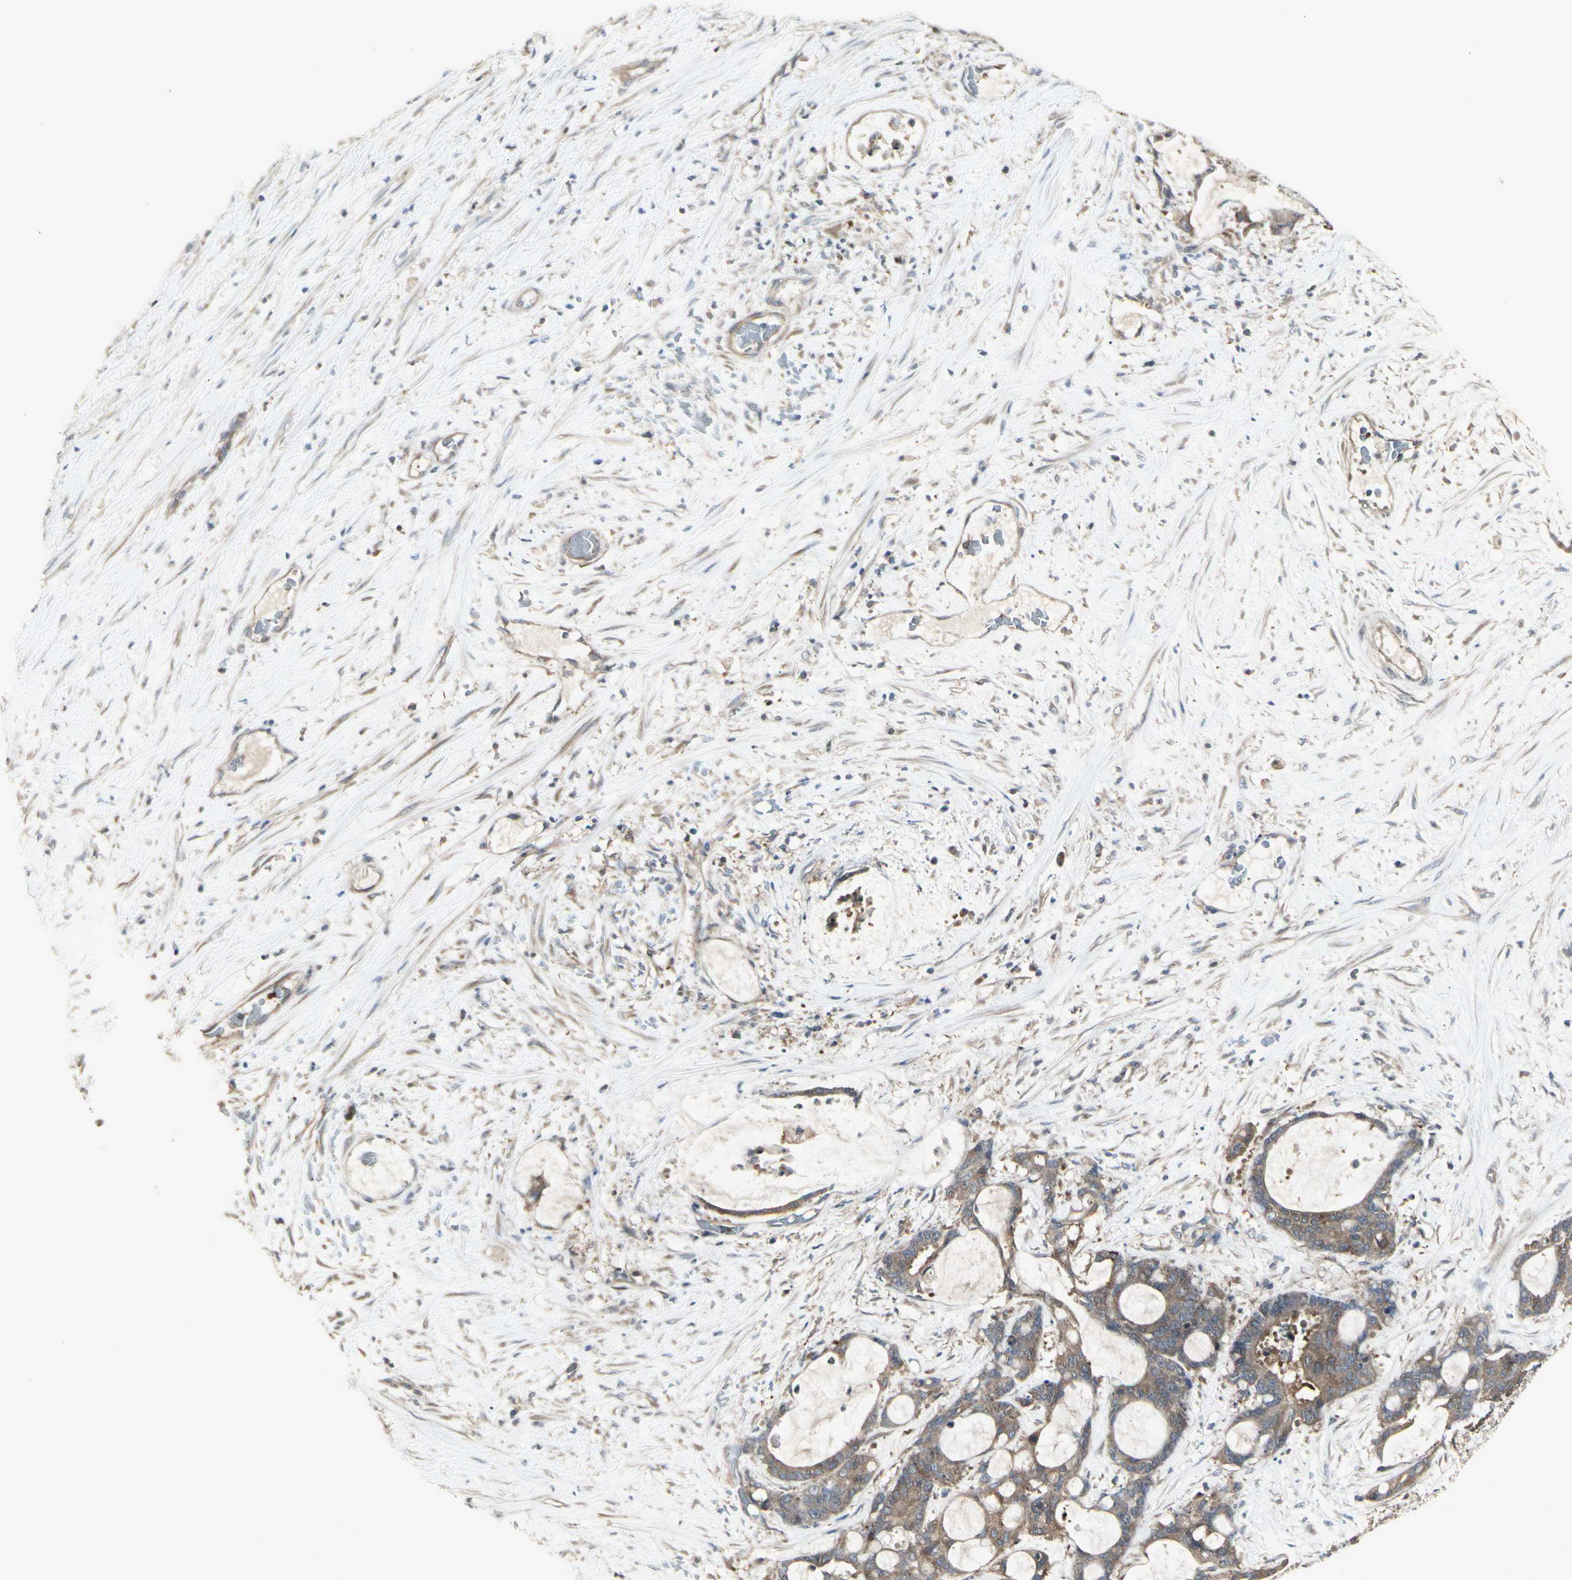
{"staining": {"intensity": "moderate", "quantity": ">75%", "location": "cytoplasmic/membranous"}, "tissue": "liver cancer", "cell_type": "Tumor cells", "image_type": "cancer", "snomed": [{"axis": "morphology", "description": "Cholangiocarcinoma"}, {"axis": "topography", "description": "Liver"}], "caption": "DAB immunohistochemical staining of human liver cancer (cholangiocarcinoma) demonstrates moderate cytoplasmic/membranous protein expression in about >75% of tumor cells. (DAB (3,3'-diaminobenzidine) = brown stain, brightfield microscopy at high magnification).", "gene": "CHURC1-FNTB", "patient": {"sex": "female", "age": 73}}